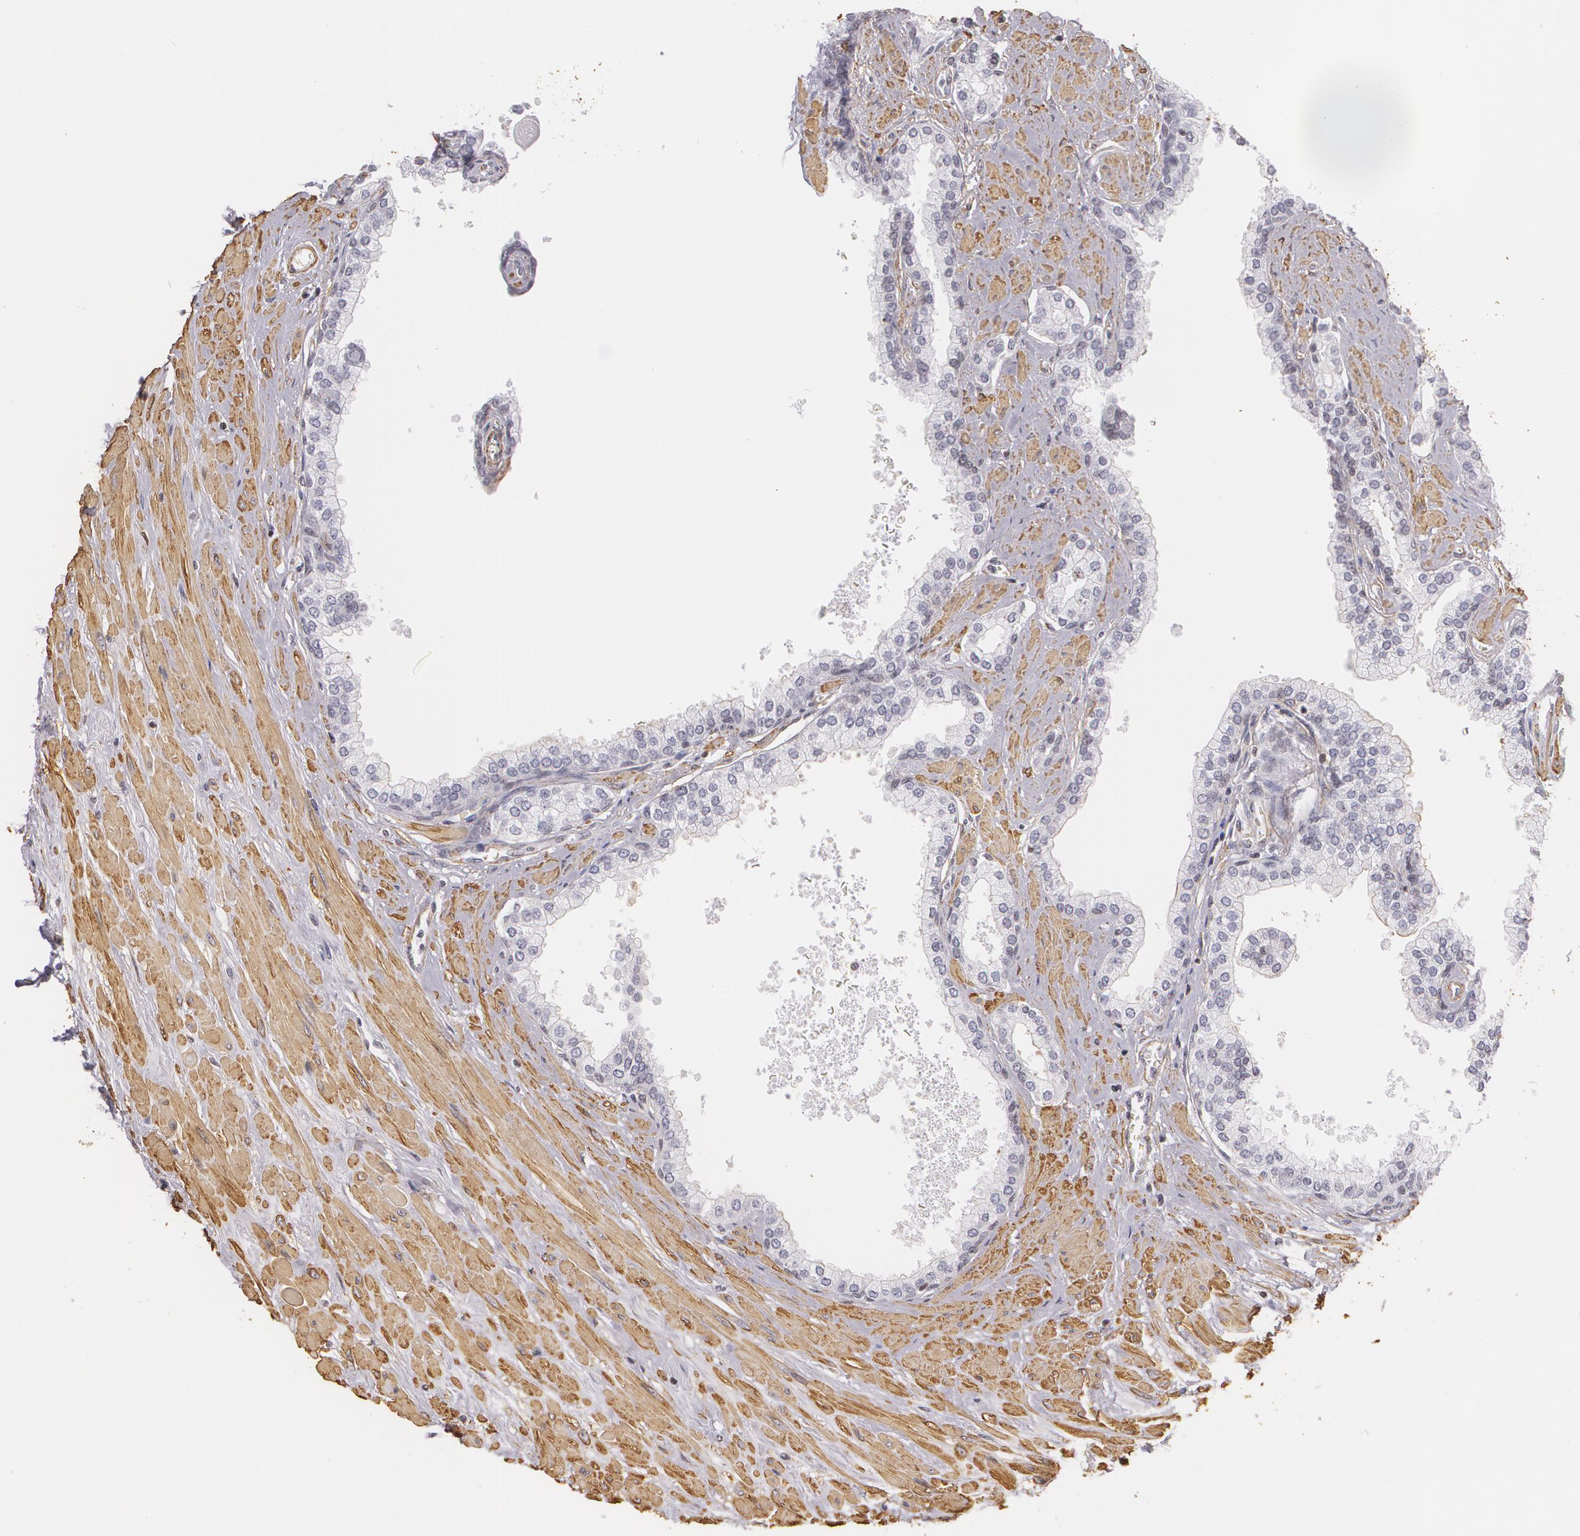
{"staining": {"intensity": "negative", "quantity": "none", "location": "none"}, "tissue": "prostate", "cell_type": "Glandular cells", "image_type": "normal", "snomed": [{"axis": "morphology", "description": "Normal tissue, NOS"}, {"axis": "topography", "description": "Prostate"}], "caption": "Glandular cells are negative for brown protein staining in benign prostate. (DAB immunohistochemistry (IHC) visualized using brightfield microscopy, high magnification).", "gene": "VAMP1", "patient": {"sex": "male", "age": 60}}